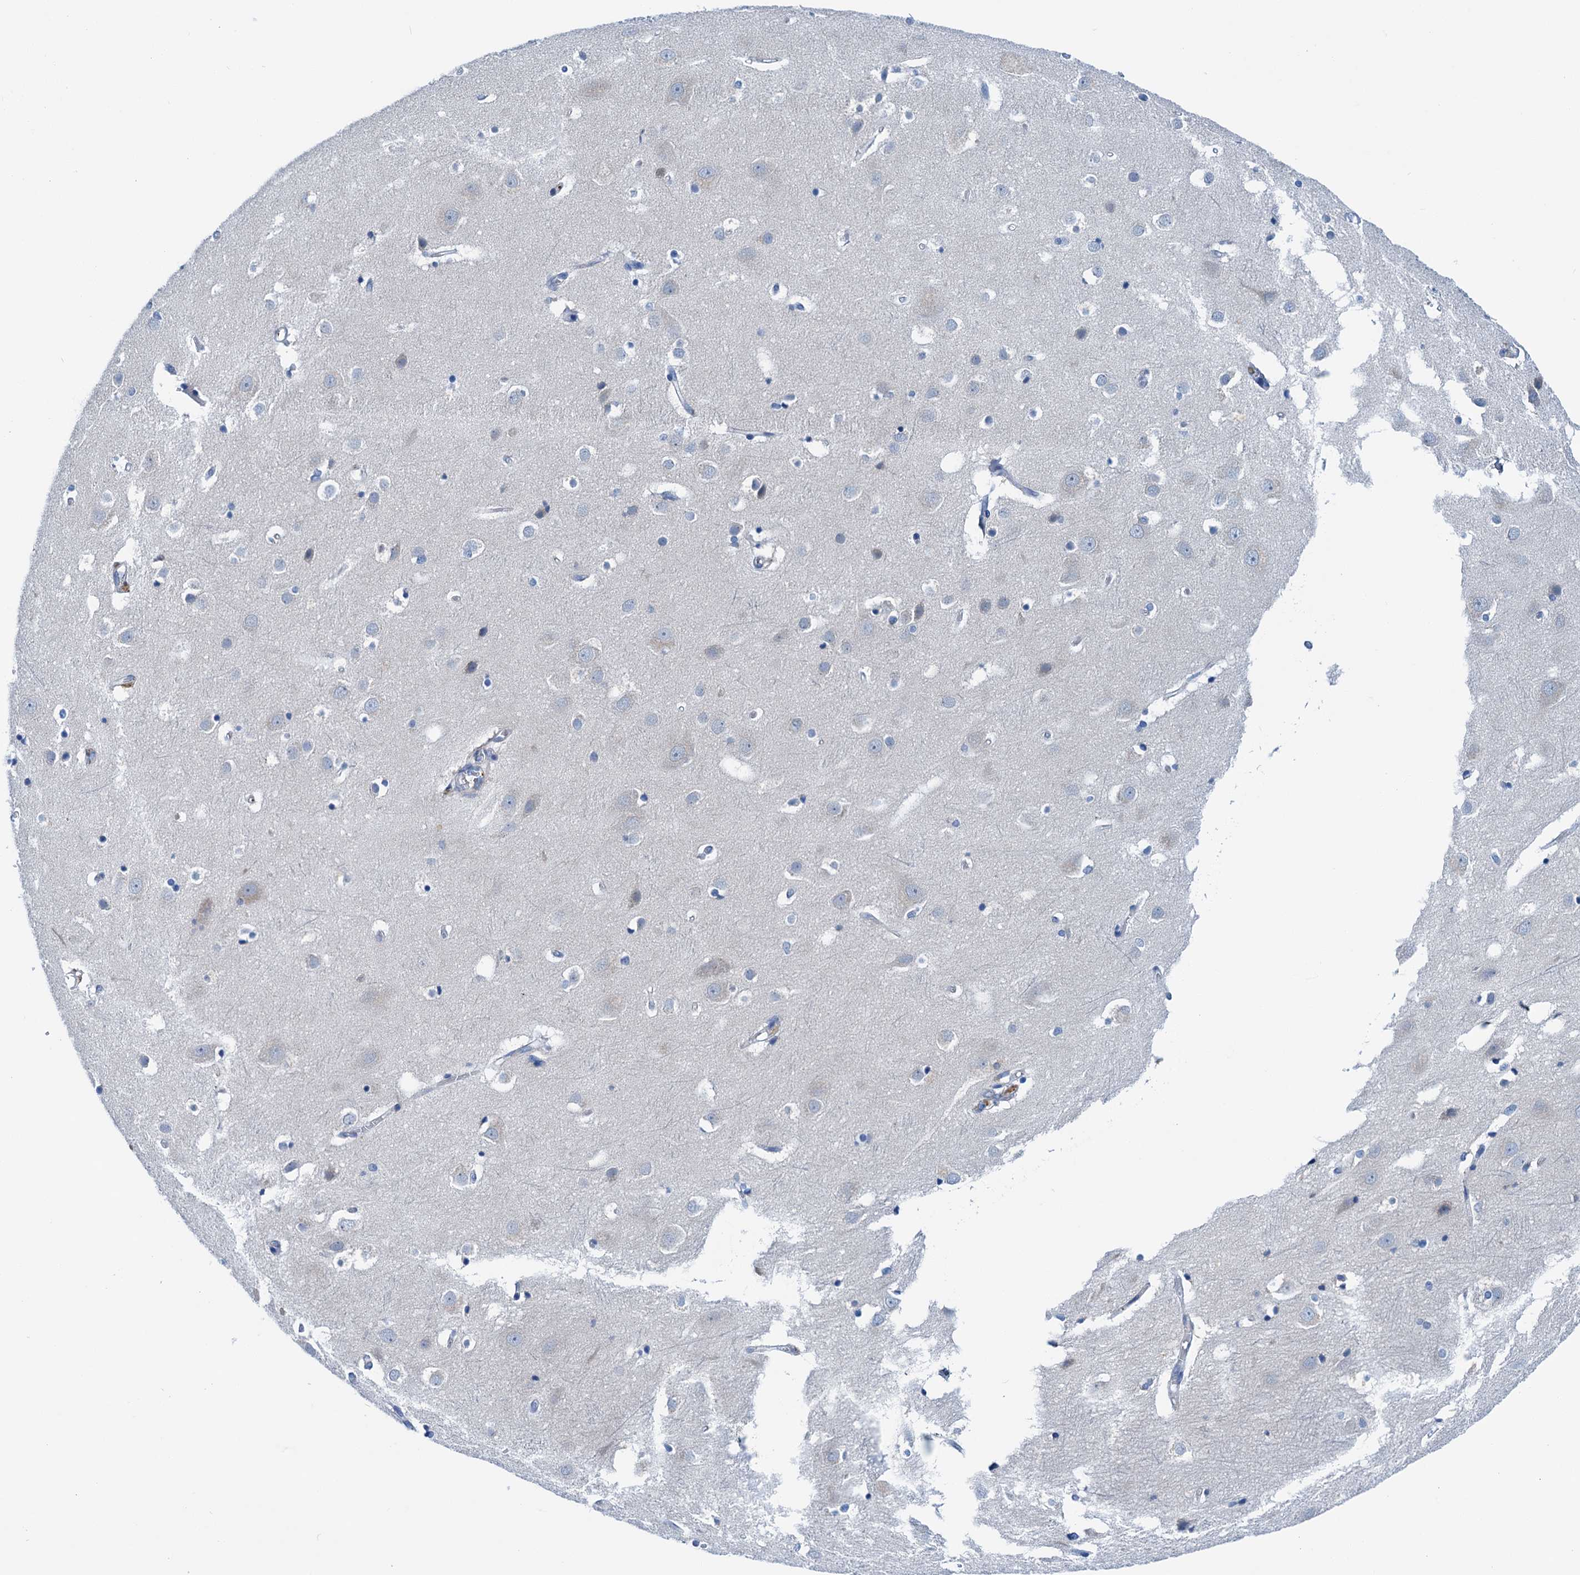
{"staining": {"intensity": "negative", "quantity": "none", "location": "none"}, "tissue": "cerebral cortex", "cell_type": "Endothelial cells", "image_type": "normal", "snomed": [{"axis": "morphology", "description": "Normal tissue, NOS"}, {"axis": "topography", "description": "Cerebral cortex"}], "caption": "A high-resolution micrograph shows immunohistochemistry staining of benign cerebral cortex, which shows no significant staining in endothelial cells.", "gene": "KNDC1", "patient": {"sex": "male", "age": 54}}